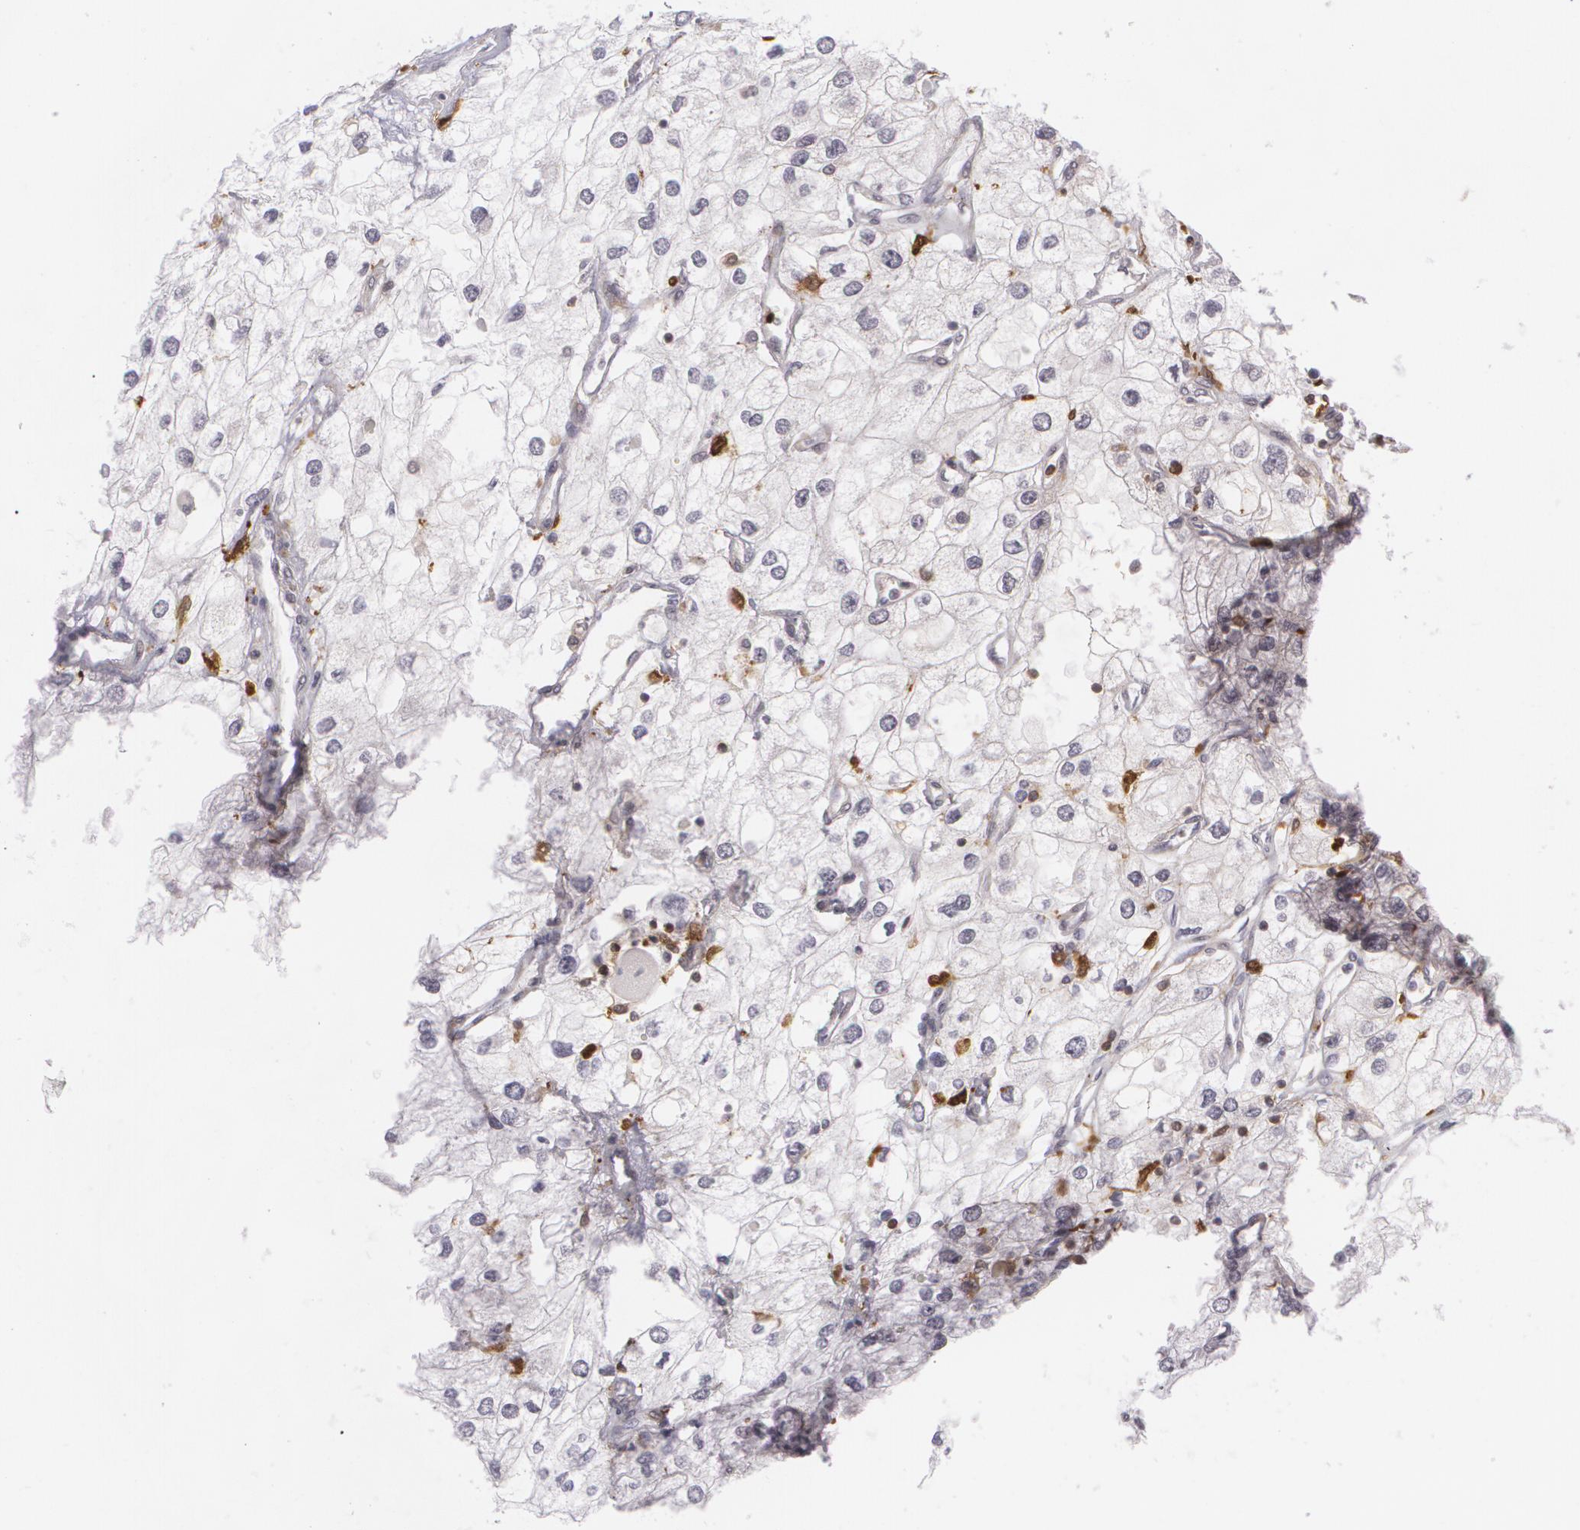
{"staining": {"intensity": "negative", "quantity": "none", "location": "none"}, "tissue": "renal cancer", "cell_type": "Tumor cells", "image_type": "cancer", "snomed": [{"axis": "morphology", "description": "Adenocarcinoma, NOS"}, {"axis": "topography", "description": "Kidney"}], "caption": "Image shows no protein staining in tumor cells of renal cancer (adenocarcinoma) tissue.", "gene": "BIN1", "patient": {"sex": "male", "age": 57}}